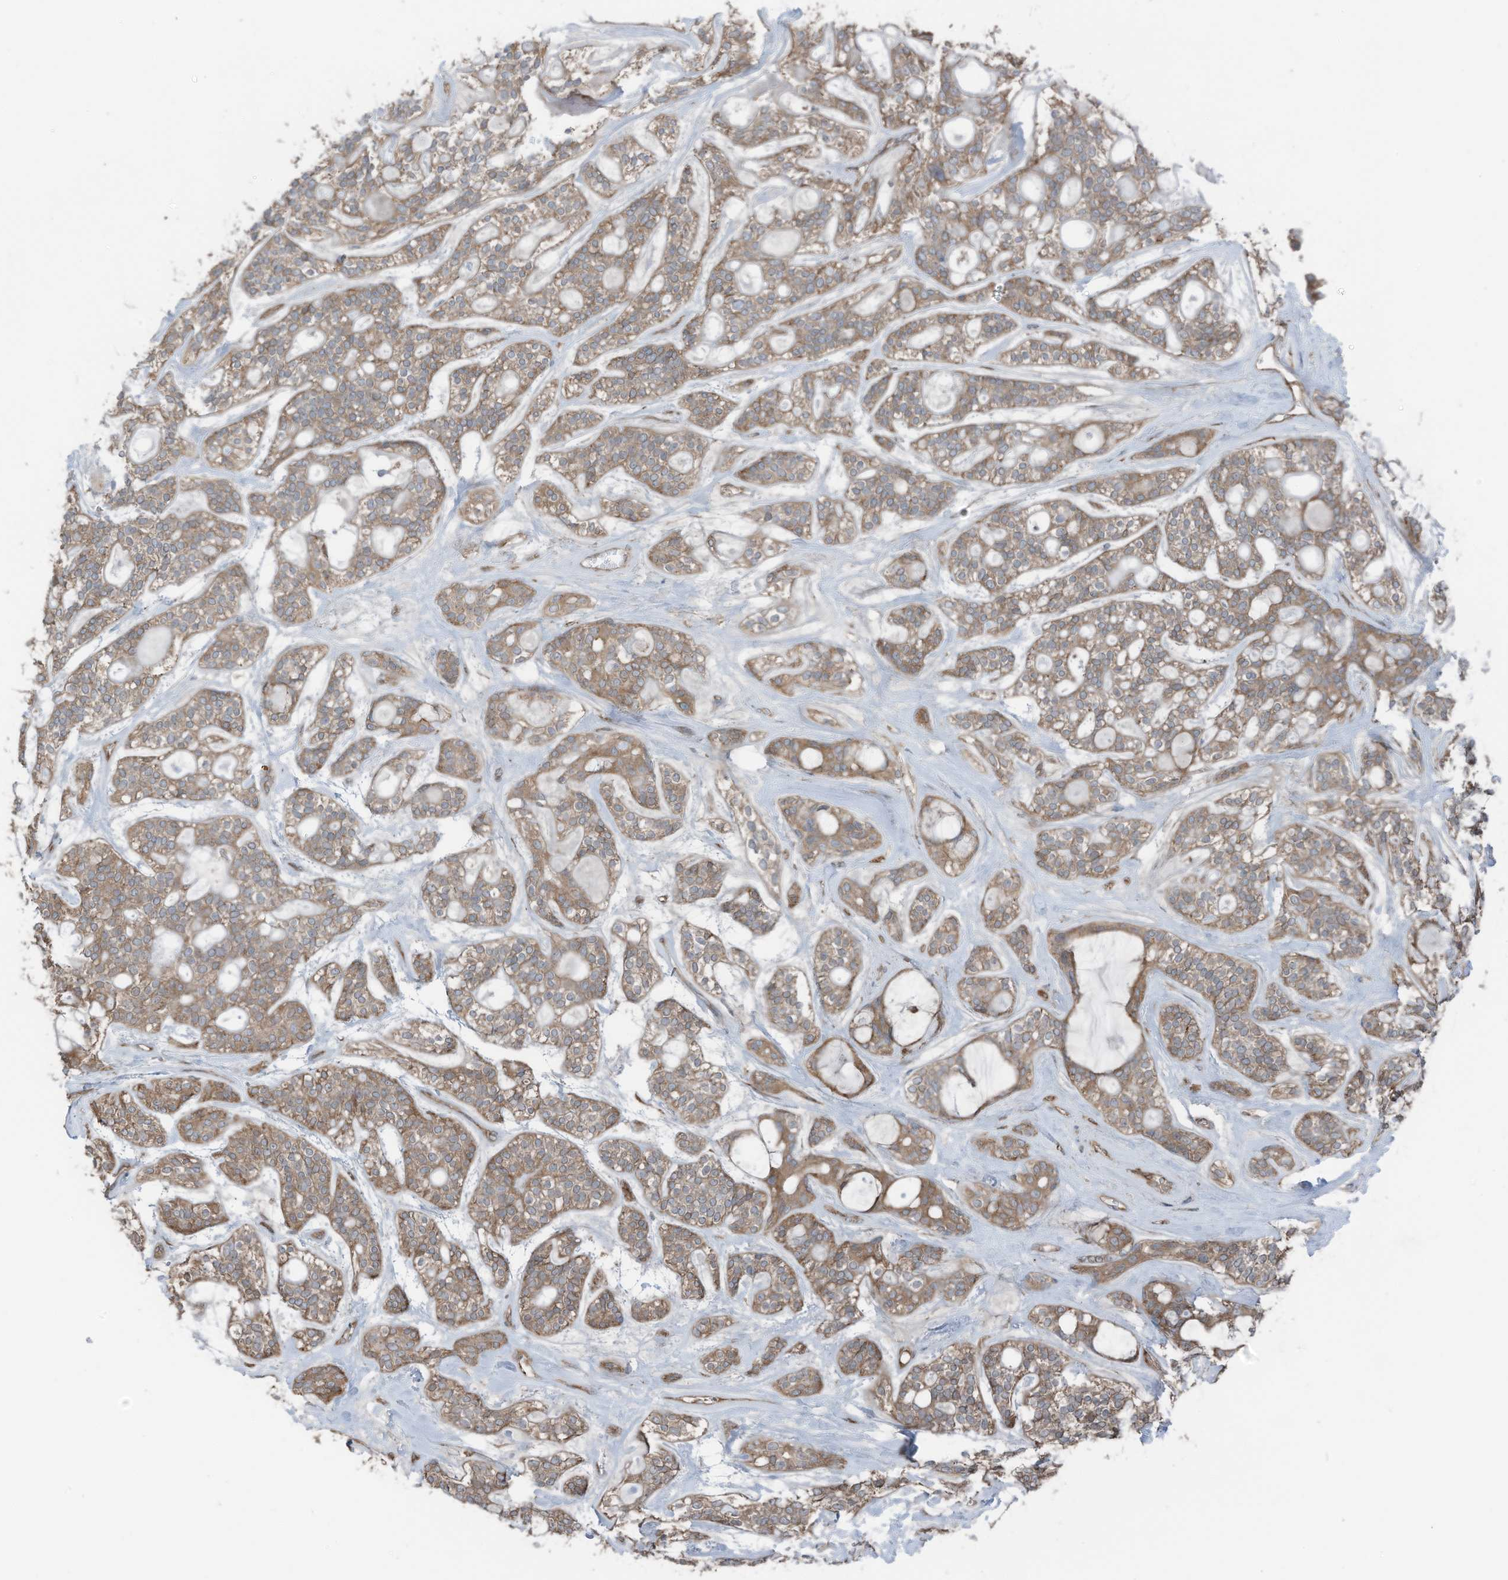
{"staining": {"intensity": "moderate", "quantity": ">75%", "location": "cytoplasmic/membranous"}, "tissue": "head and neck cancer", "cell_type": "Tumor cells", "image_type": "cancer", "snomed": [{"axis": "morphology", "description": "Adenocarcinoma, NOS"}, {"axis": "topography", "description": "Head-Neck"}], "caption": "Head and neck adenocarcinoma stained for a protein (brown) reveals moderate cytoplasmic/membranous positive positivity in approximately >75% of tumor cells.", "gene": "TXNDC9", "patient": {"sex": "male", "age": 66}}